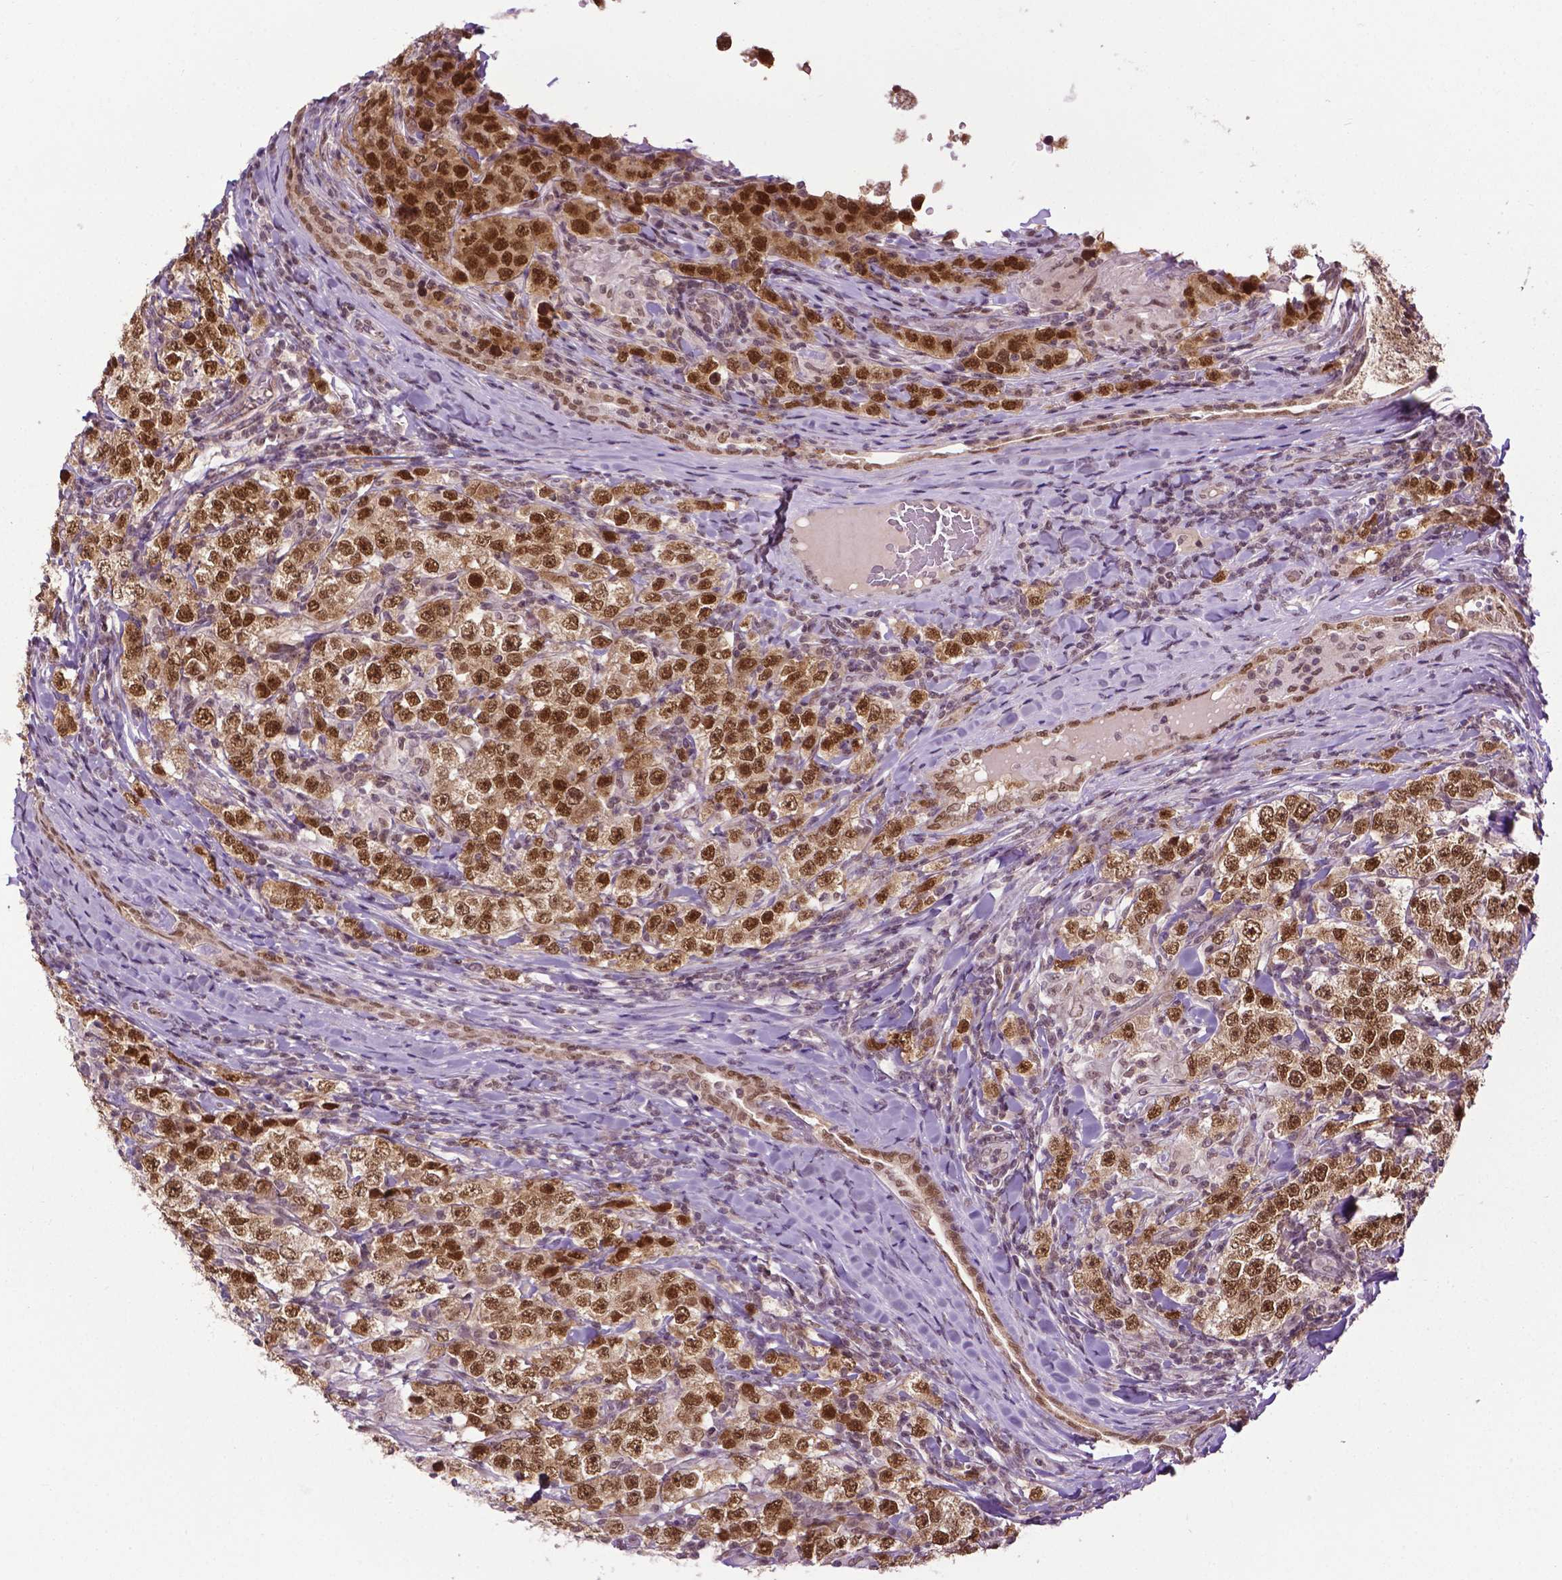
{"staining": {"intensity": "strong", "quantity": ">75%", "location": "nuclear"}, "tissue": "testis cancer", "cell_type": "Tumor cells", "image_type": "cancer", "snomed": [{"axis": "morphology", "description": "Seminoma, NOS"}, {"axis": "morphology", "description": "Carcinoma, Embryonal, NOS"}, {"axis": "topography", "description": "Testis"}], "caption": "Testis embryonal carcinoma stained for a protein (brown) reveals strong nuclear positive expression in about >75% of tumor cells.", "gene": "UBQLN4", "patient": {"sex": "male", "age": 41}}